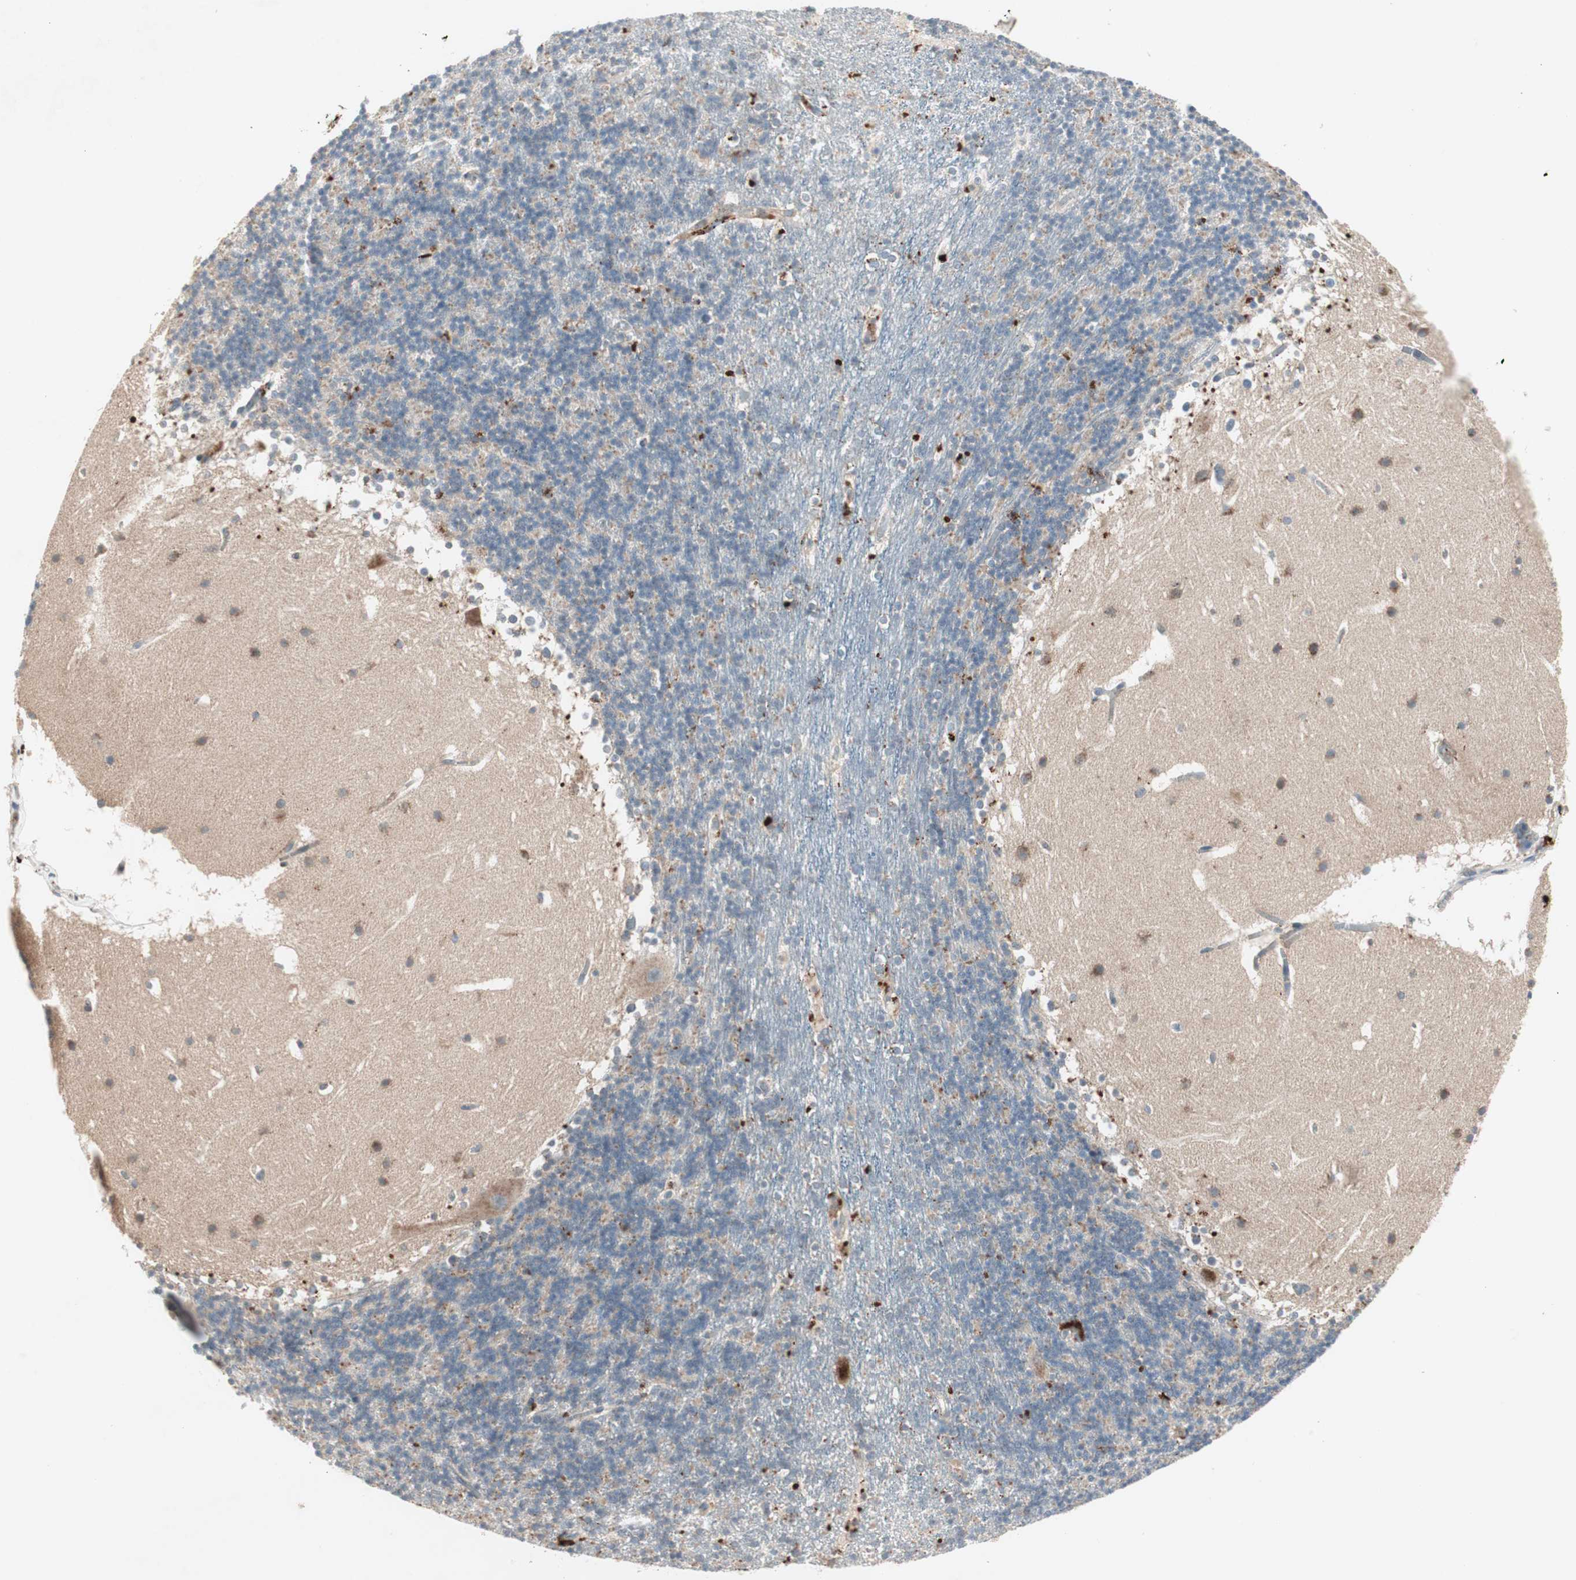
{"staining": {"intensity": "moderate", "quantity": "25%-75%", "location": "cytoplasmic/membranous"}, "tissue": "cerebellum", "cell_type": "Cells in granular layer", "image_type": "normal", "snomed": [{"axis": "morphology", "description": "Normal tissue, NOS"}, {"axis": "topography", "description": "Cerebellum"}], "caption": "Protein staining reveals moderate cytoplasmic/membranous expression in about 25%-75% of cells in granular layer in benign cerebellum.", "gene": "FGFR4", "patient": {"sex": "male", "age": 45}}